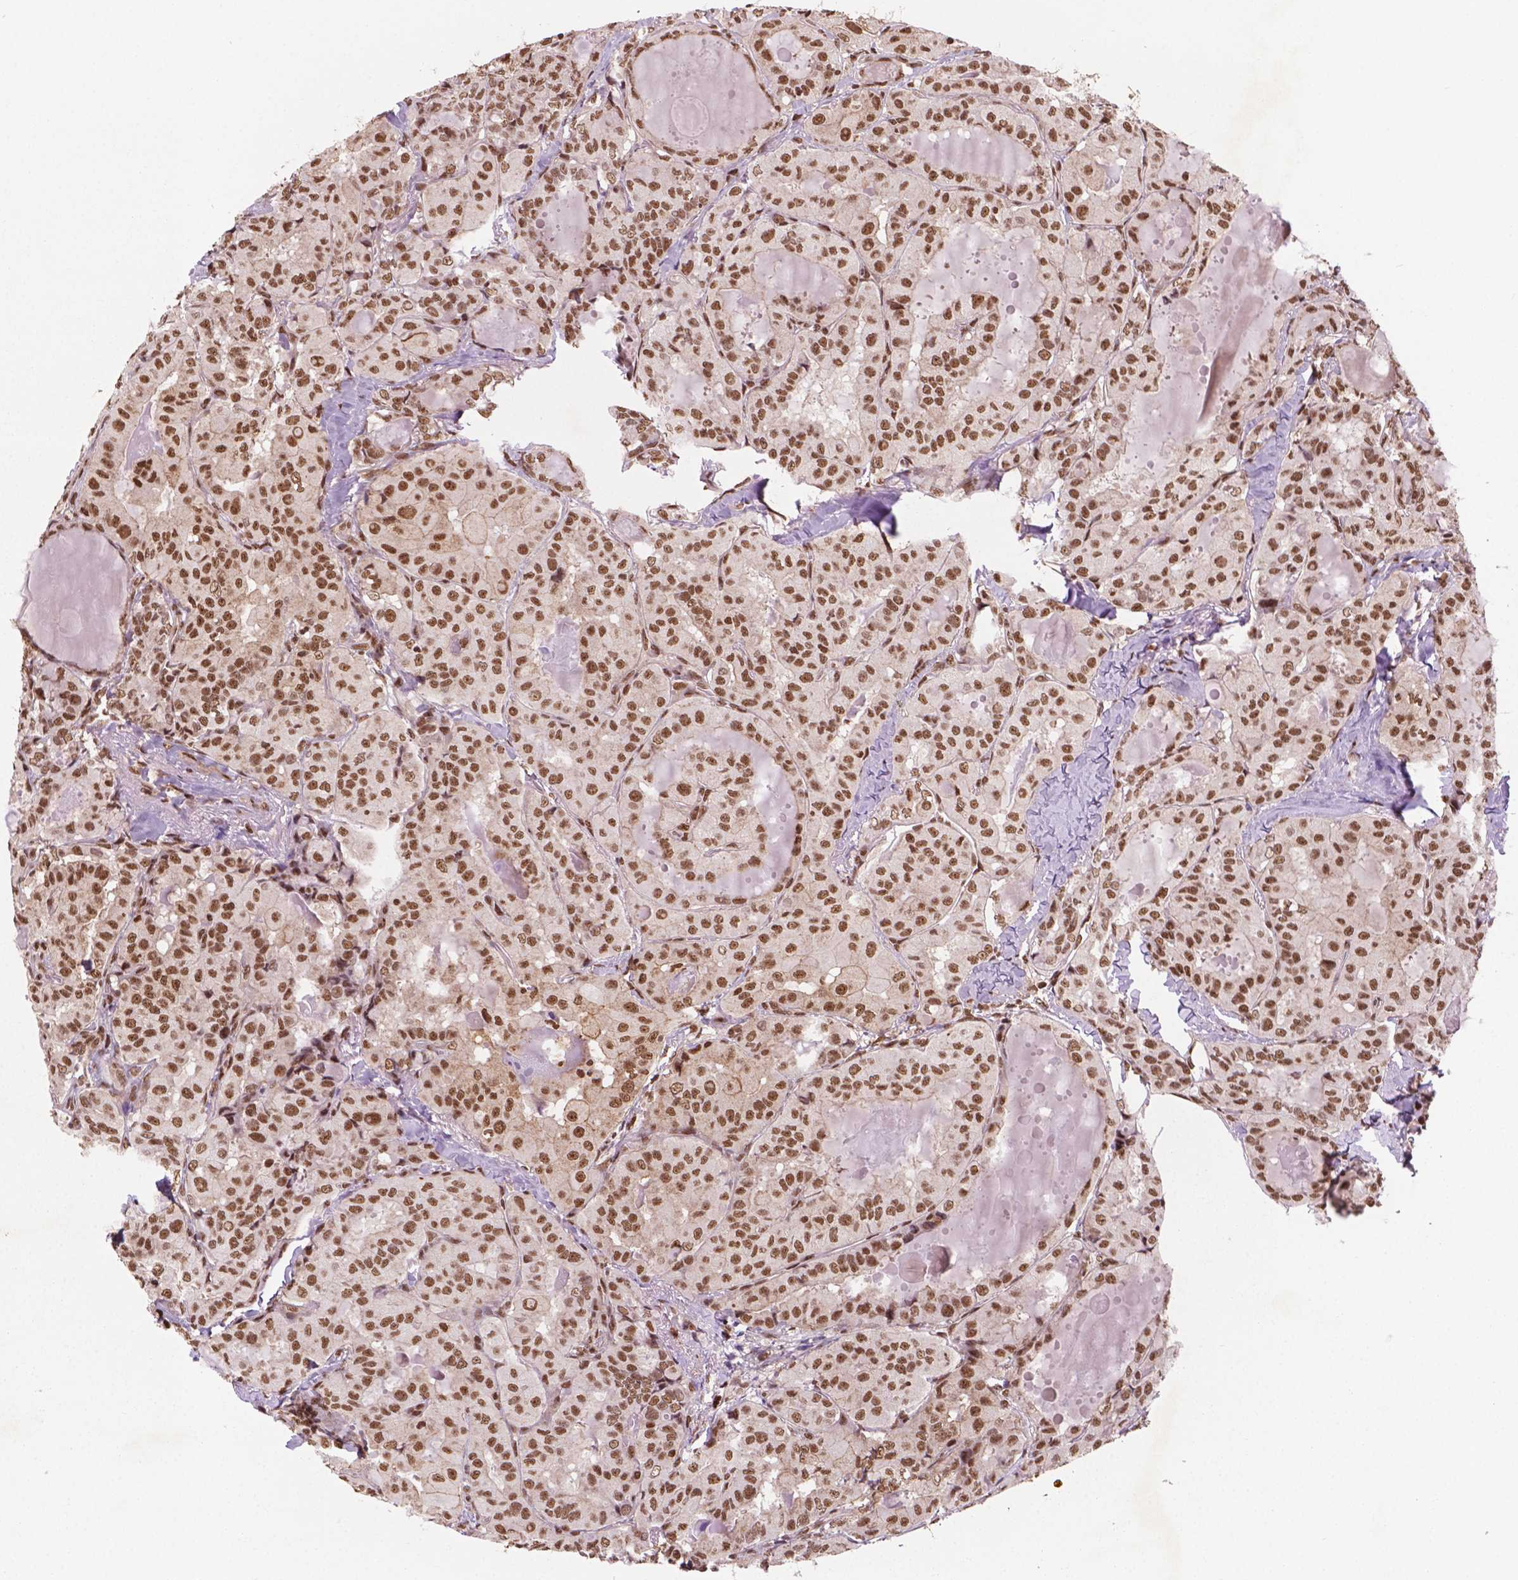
{"staining": {"intensity": "moderate", "quantity": ">75%", "location": "nuclear"}, "tissue": "thyroid cancer", "cell_type": "Tumor cells", "image_type": "cancer", "snomed": [{"axis": "morphology", "description": "Papillary adenocarcinoma, NOS"}, {"axis": "topography", "description": "Thyroid gland"}], "caption": "IHC staining of thyroid cancer, which shows medium levels of moderate nuclear staining in approximately >75% of tumor cells indicating moderate nuclear protein expression. The staining was performed using DAB (3,3'-diaminobenzidine) (brown) for protein detection and nuclei were counterstained in hematoxylin (blue).", "gene": "SIRT6", "patient": {"sex": "female", "age": 41}}